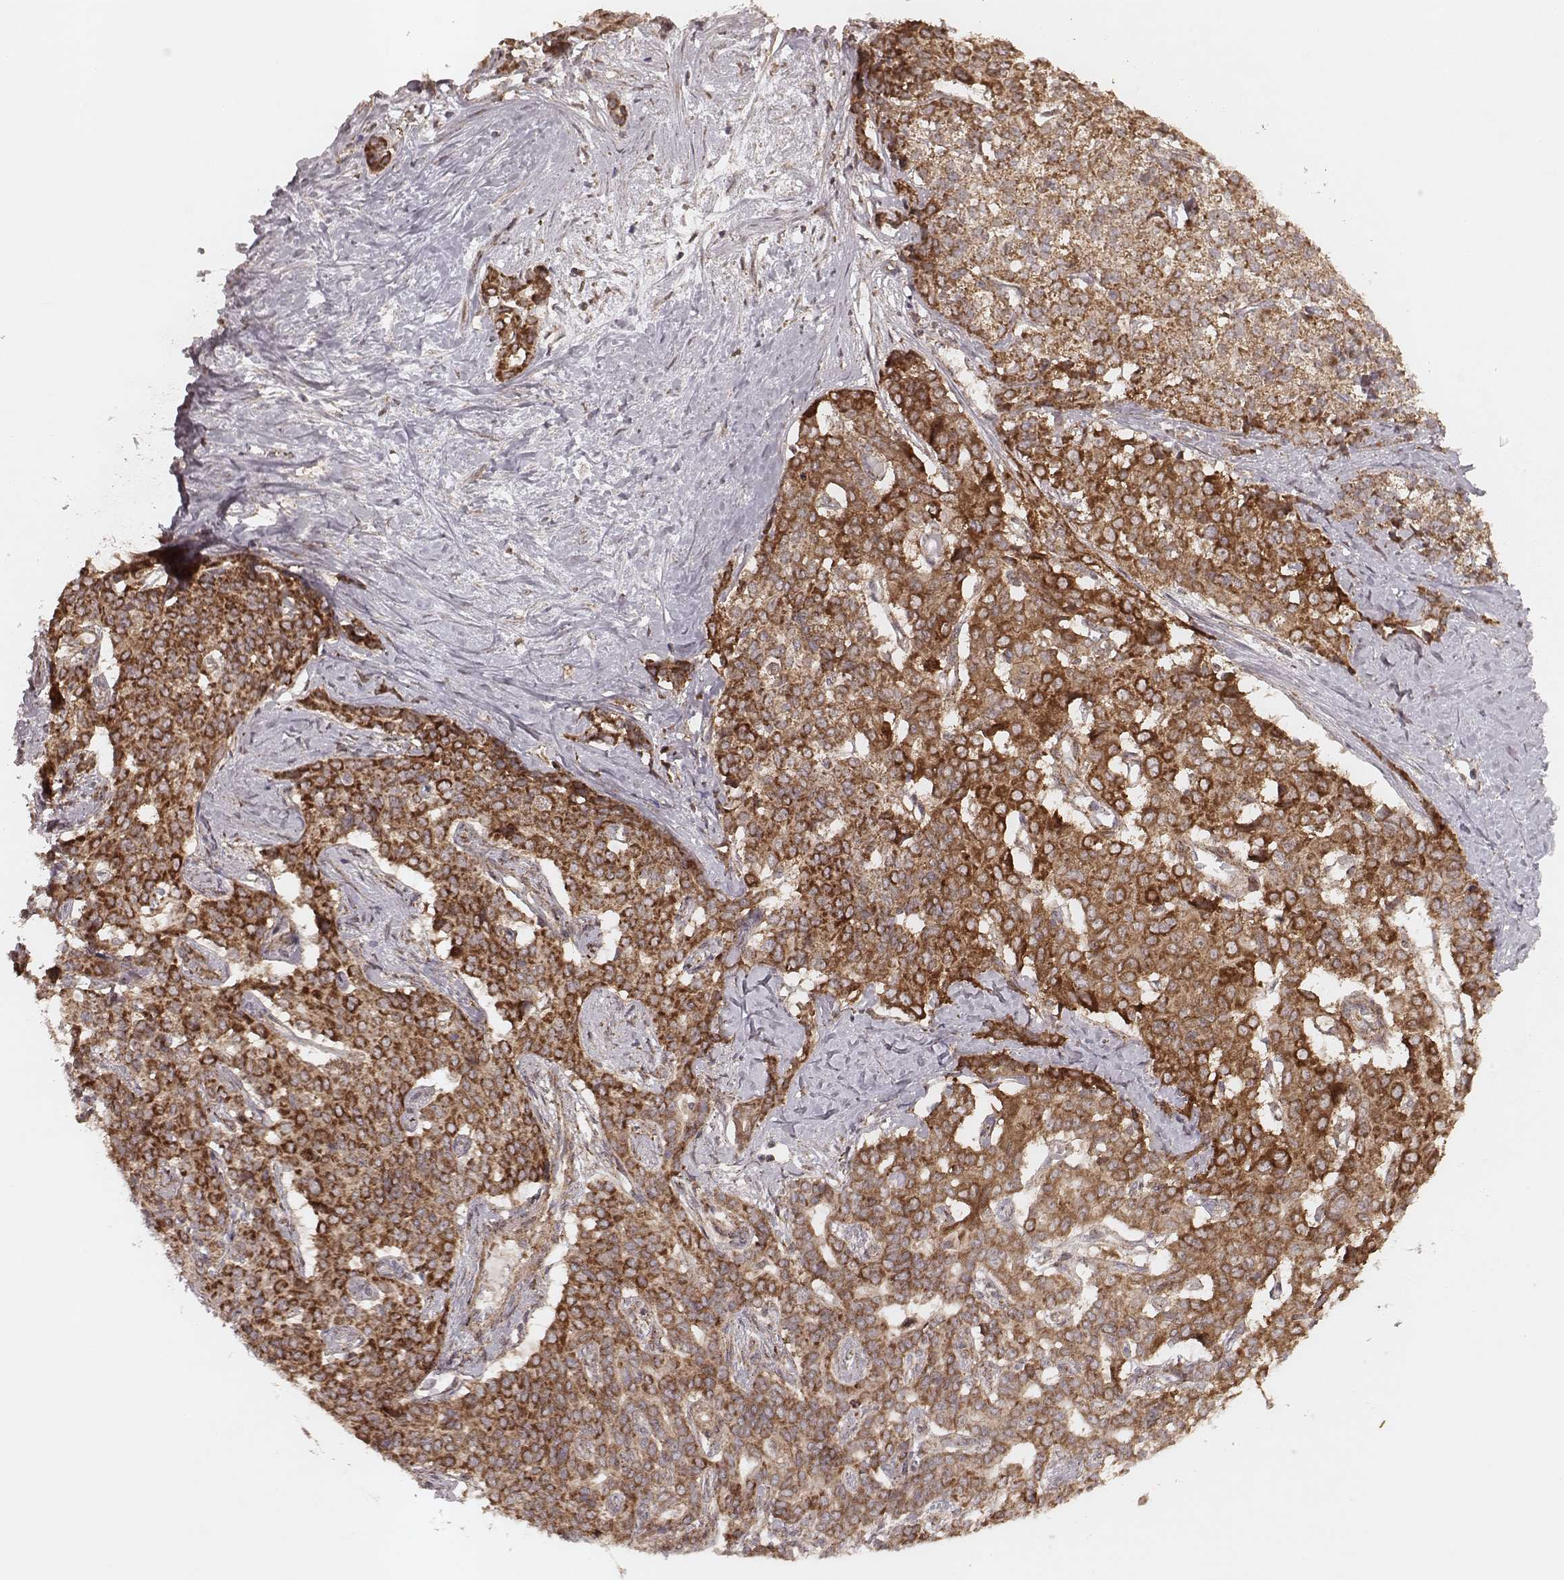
{"staining": {"intensity": "strong", "quantity": ">75%", "location": "cytoplasmic/membranous"}, "tissue": "liver cancer", "cell_type": "Tumor cells", "image_type": "cancer", "snomed": [{"axis": "morphology", "description": "Cholangiocarcinoma"}, {"axis": "topography", "description": "Liver"}], "caption": "Liver cholangiocarcinoma stained for a protein displays strong cytoplasmic/membranous positivity in tumor cells. (DAB (3,3'-diaminobenzidine) IHC, brown staining for protein, blue staining for nuclei).", "gene": "NDUFA7", "patient": {"sex": "female", "age": 47}}